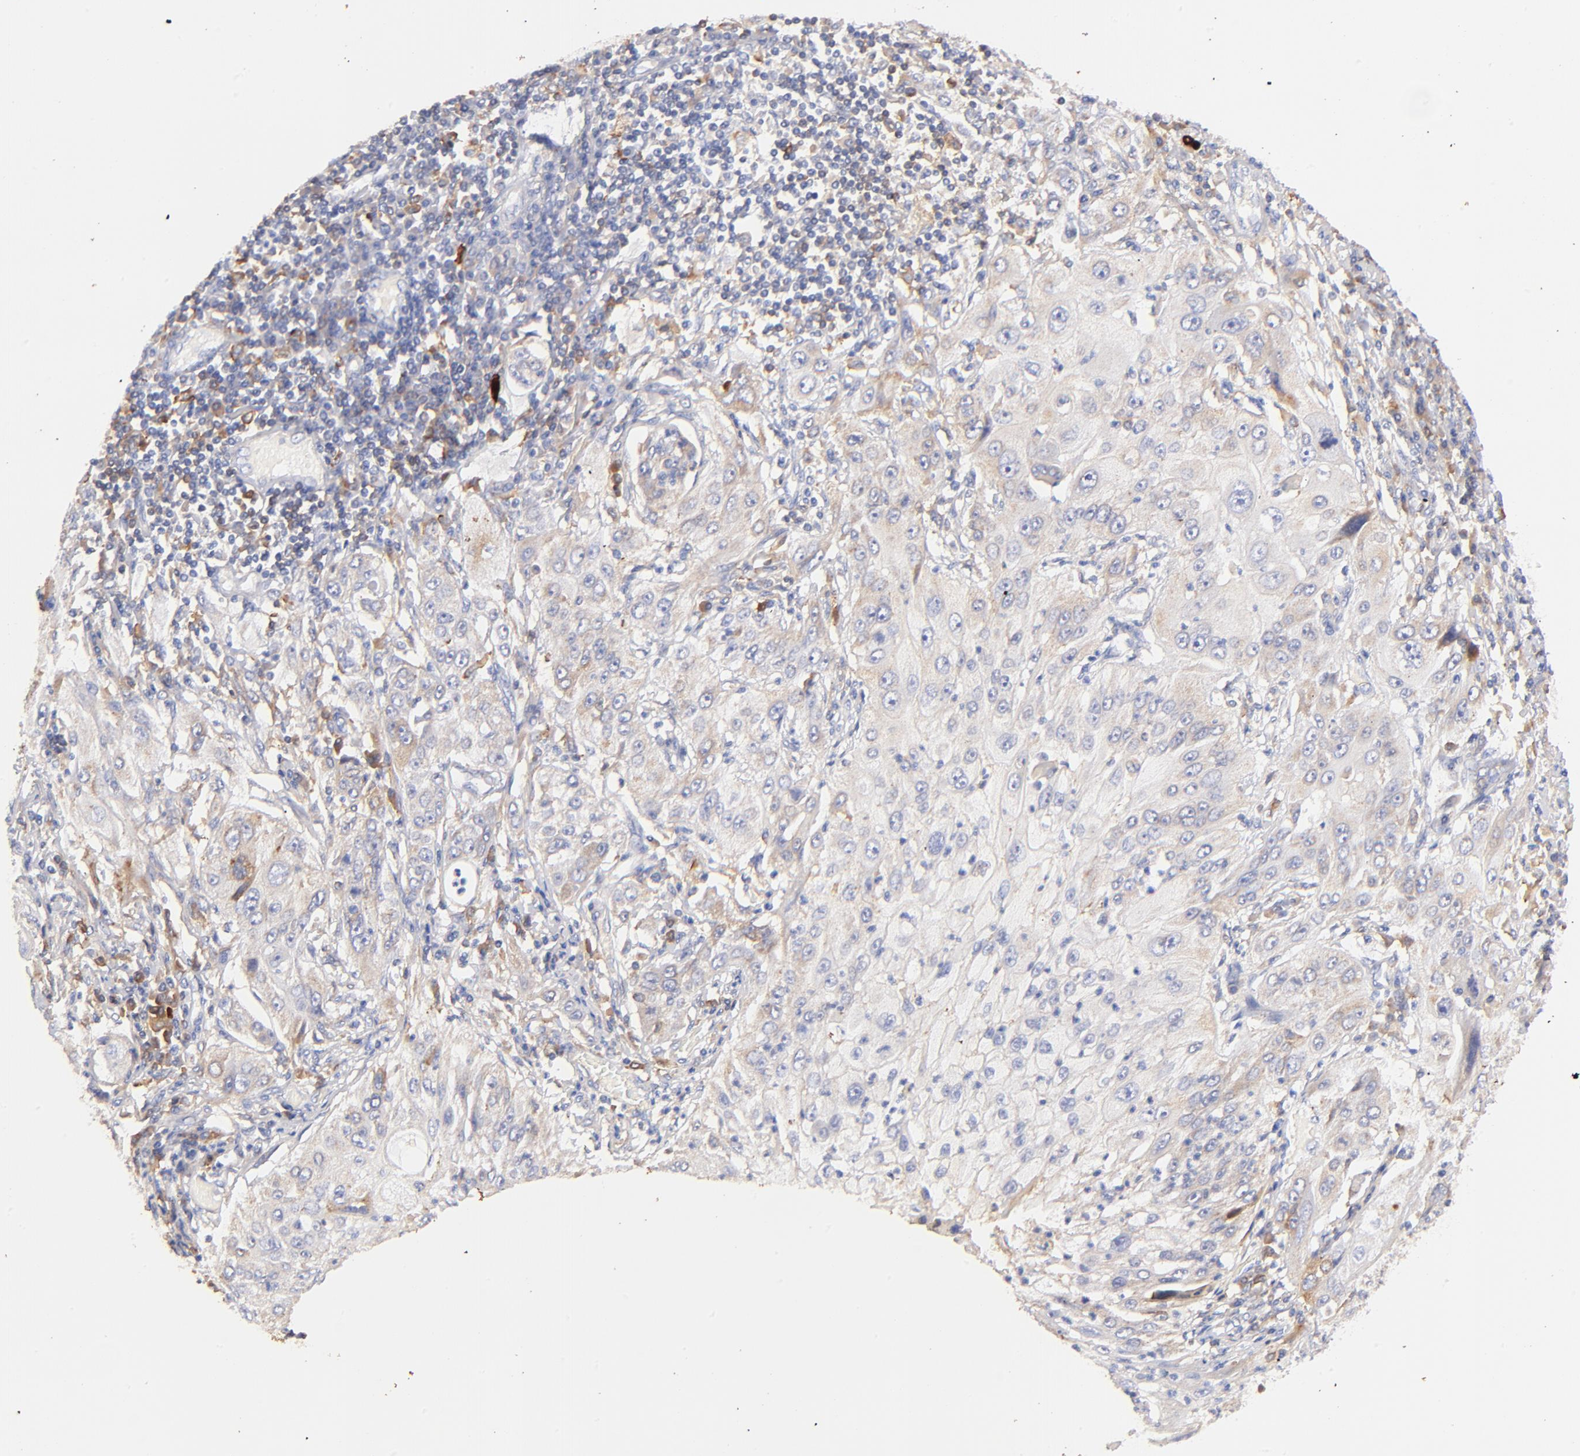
{"staining": {"intensity": "weak", "quantity": "<25%", "location": "cytoplasmic/membranous"}, "tissue": "lung cancer", "cell_type": "Tumor cells", "image_type": "cancer", "snomed": [{"axis": "morphology", "description": "Inflammation, NOS"}, {"axis": "morphology", "description": "Squamous cell carcinoma, NOS"}, {"axis": "topography", "description": "Lymph node"}, {"axis": "topography", "description": "Soft tissue"}, {"axis": "topography", "description": "Lung"}], "caption": "Photomicrograph shows no protein expression in tumor cells of lung squamous cell carcinoma tissue. (DAB (3,3'-diaminobenzidine) IHC with hematoxylin counter stain).", "gene": "IGLV7-43", "patient": {"sex": "male", "age": 66}}